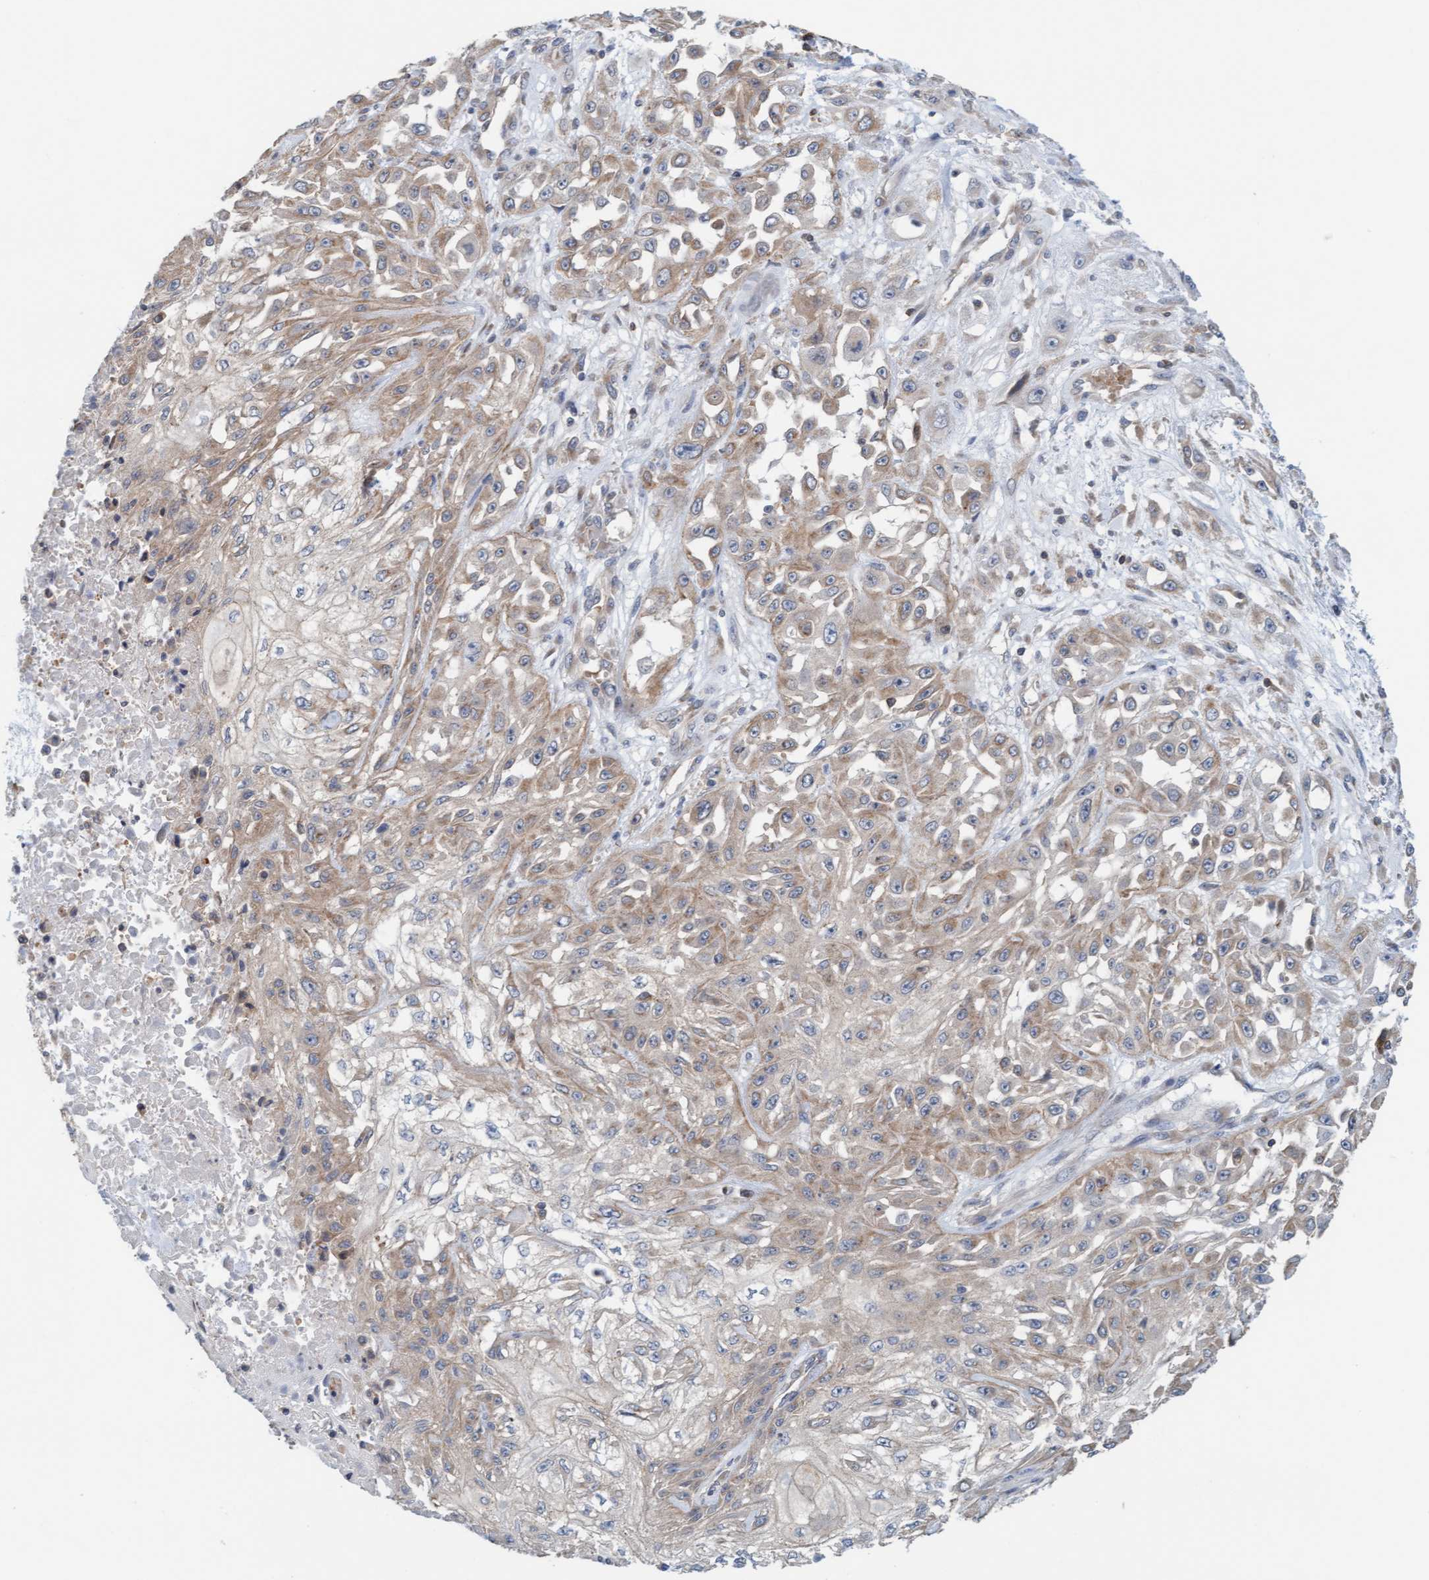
{"staining": {"intensity": "moderate", "quantity": "25%-75%", "location": "cytoplasmic/membranous"}, "tissue": "skin cancer", "cell_type": "Tumor cells", "image_type": "cancer", "snomed": [{"axis": "morphology", "description": "Squamous cell carcinoma, NOS"}, {"axis": "morphology", "description": "Squamous cell carcinoma, metastatic, NOS"}, {"axis": "topography", "description": "Skin"}, {"axis": "topography", "description": "Lymph node"}], "caption": "Immunohistochemical staining of skin cancer (metastatic squamous cell carcinoma) exhibits medium levels of moderate cytoplasmic/membranous positivity in approximately 25%-75% of tumor cells. (DAB = brown stain, brightfield microscopy at high magnification).", "gene": "UBAP1", "patient": {"sex": "male", "age": 75}}